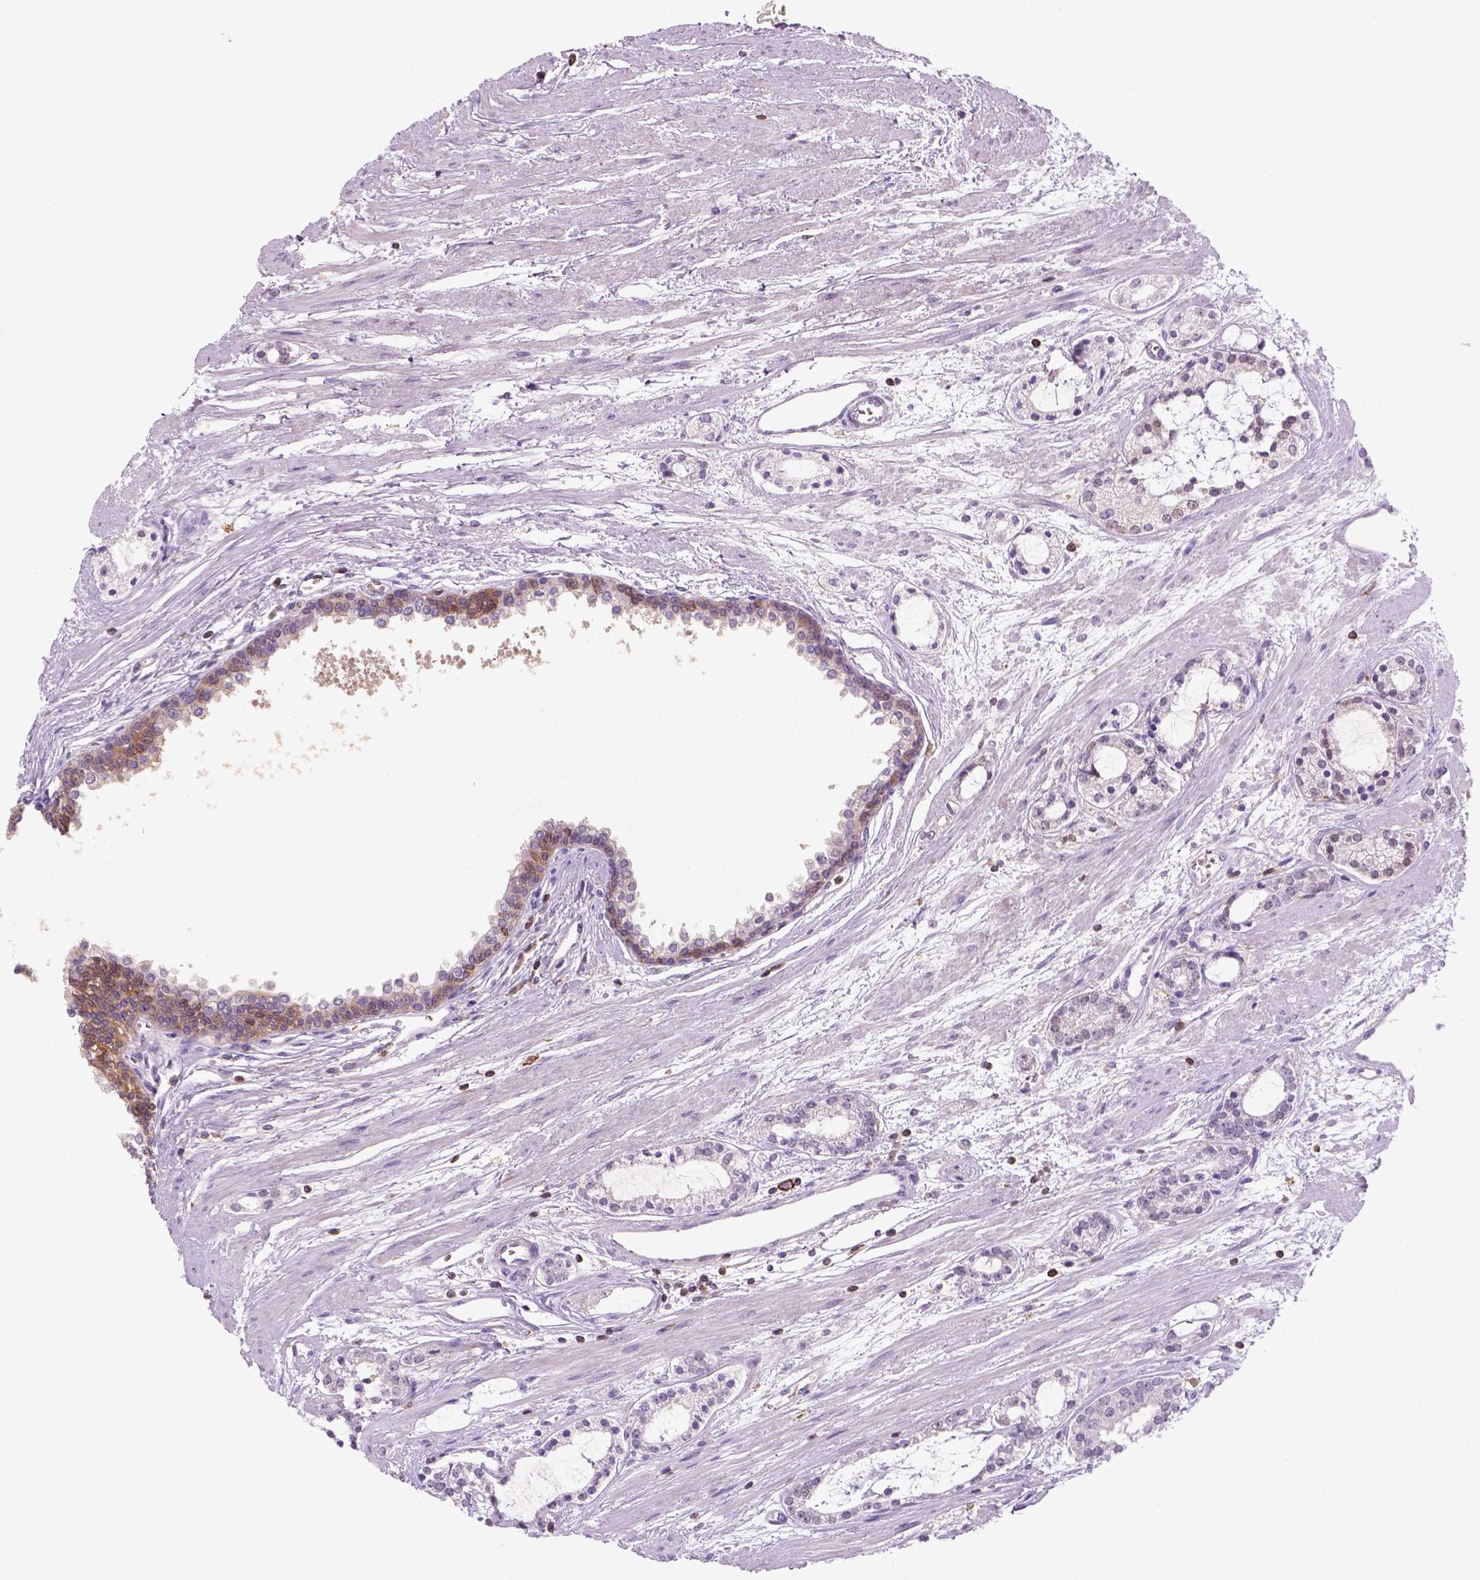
{"staining": {"intensity": "negative", "quantity": "none", "location": "none"}, "tissue": "prostate cancer", "cell_type": "Tumor cells", "image_type": "cancer", "snomed": [{"axis": "morphology", "description": "Adenocarcinoma, Medium grade"}, {"axis": "topography", "description": "Prostate"}], "caption": "DAB (3,3'-diaminobenzidine) immunohistochemical staining of human medium-grade adenocarcinoma (prostate) reveals no significant expression in tumor cells. (DAB (3,3'-diaminobenzidine) IHC visualized using brightfield microscopy, high magnification).", "gene": "GOT1", "patient": {"sex": "male", "age": 57}}